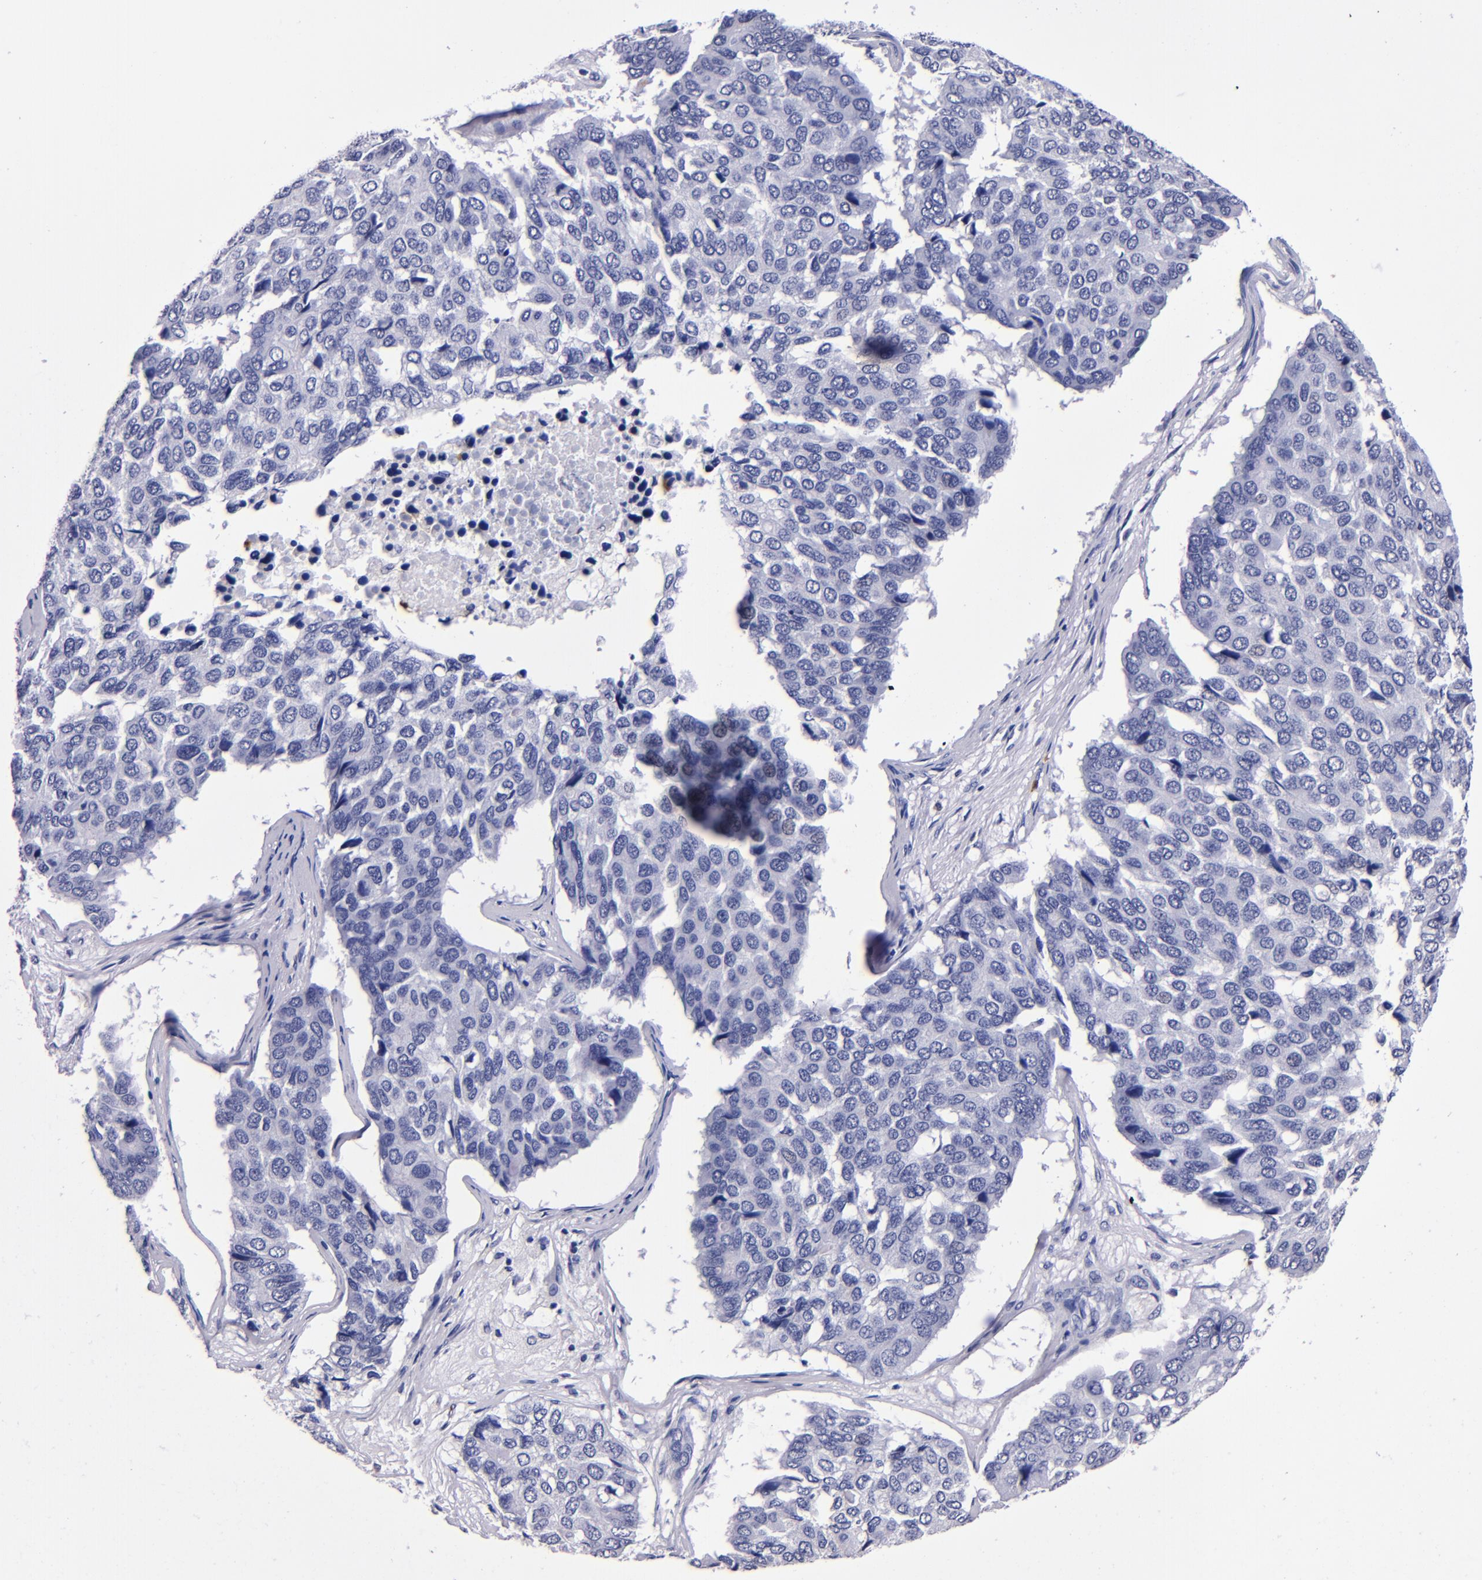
{"staining": {"intensity": "negative", "quantity": "none", "location": "none"}, "tissue": "pancreatic cancer", "cell_type": "Tumor cells", "image_type": "cancer", "snomed": [{"axis": "morphology", "description": "Adenocarcinoma, NOS"}, {"axis": "topography", "description": "Pancreas"}], "caption": "A histopathology image of human adenocarcinoma (pancreatic) is negative for staining in tumor cells.", "gene": "S100A8", "patient": {"sex": "male", "age": 50}}